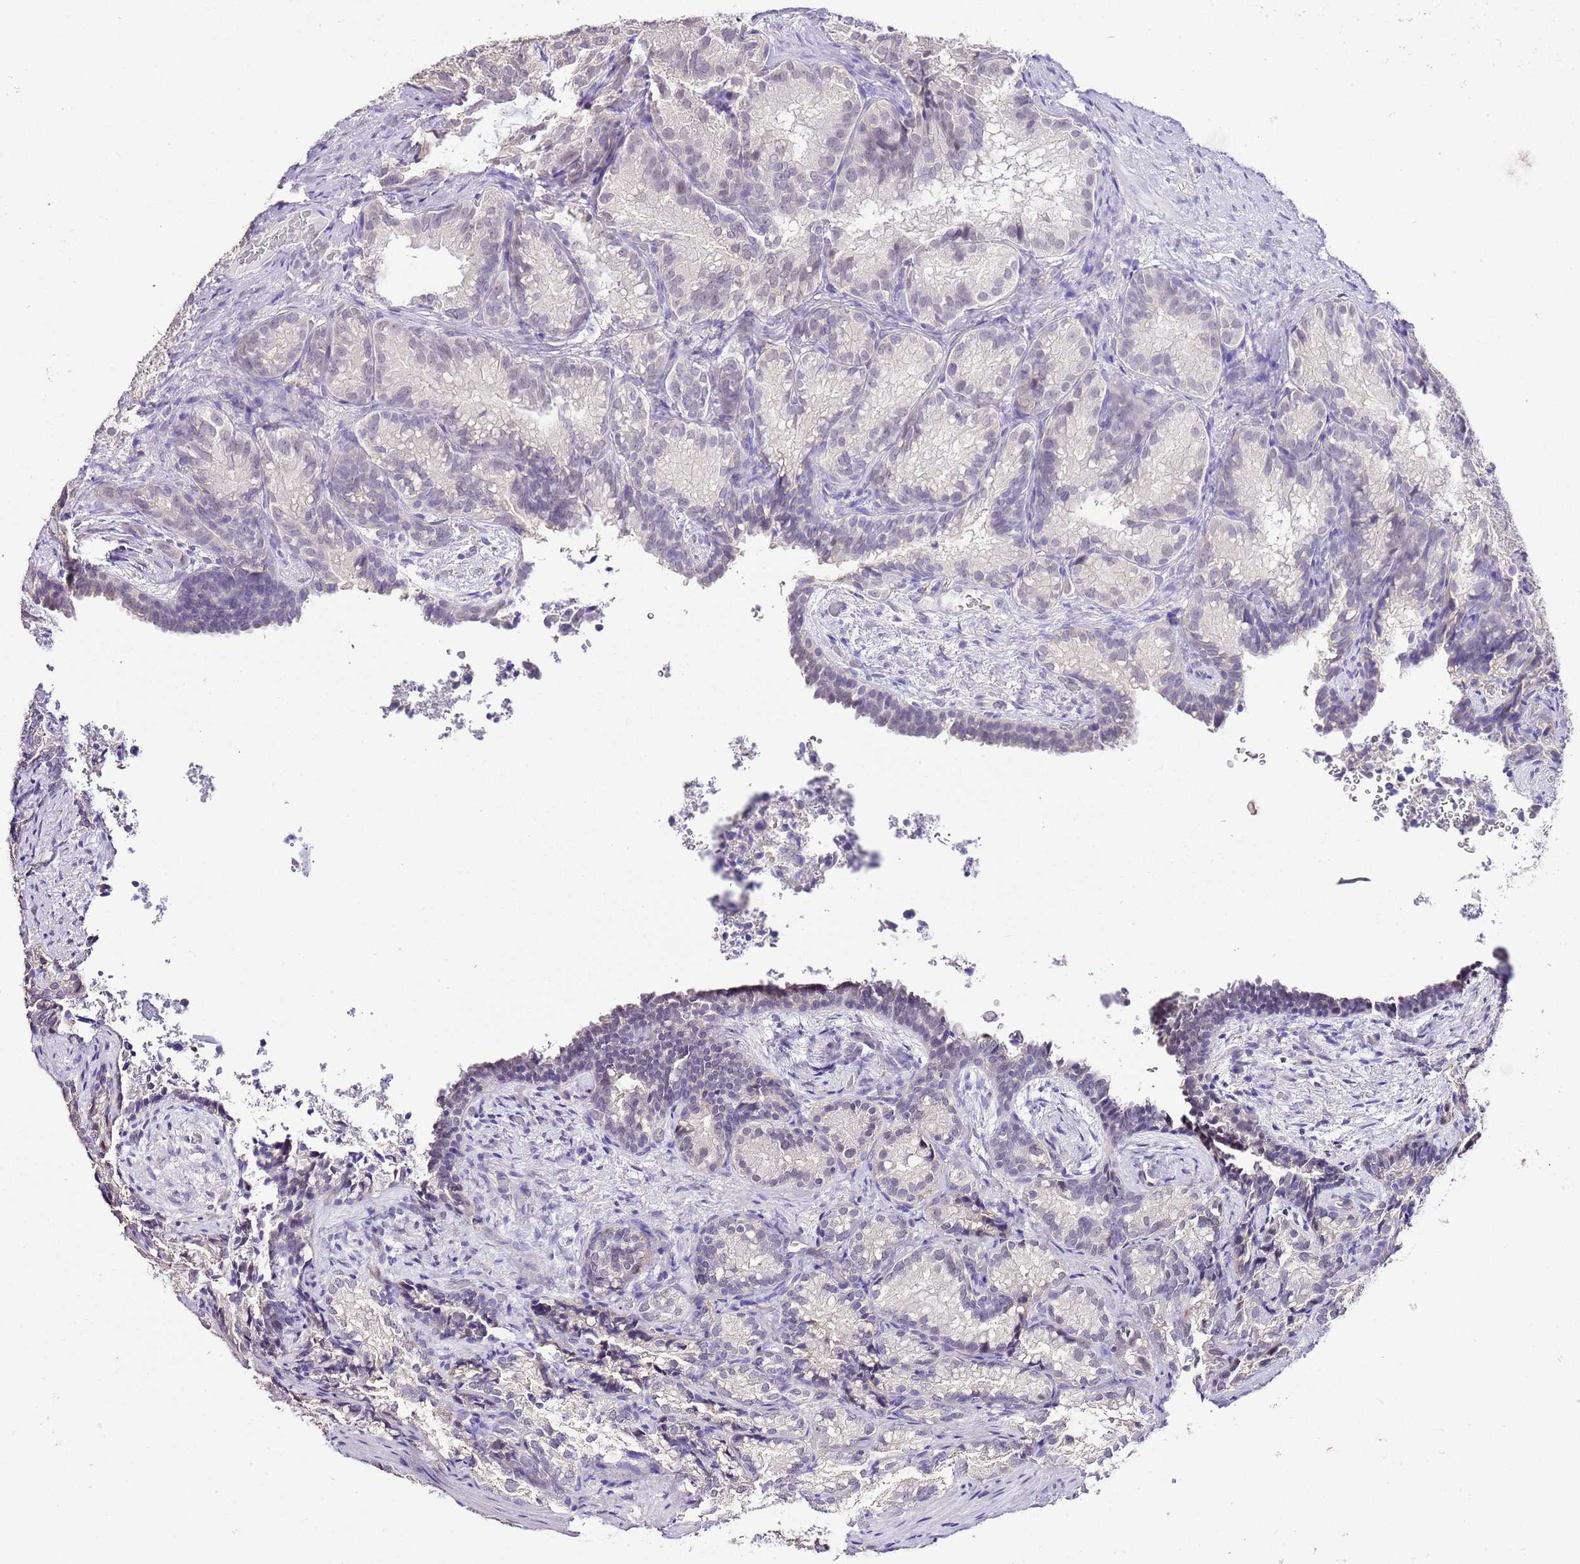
{"staining": {"intensity": "weak", "quantity": "25%-75%", "location": "nuclear"}, "tissue": "seminal vesicle", "cell_type": "Glandular cells", "image_type": "normal", "snomed": [{"axis": "morphology", "description": "Normal tissue, NOS"}, {"axis": "topography", "description": "Seminal veicle"}], "caption": "Immunohistochemical staining of benign human seminal vesicle shows 25%-75% levels of weak nuclear protein staining in about 25%-75% of glandular cells.", "gene": "IZUMO4", "patient": {"sex": "male", "age": 58}}